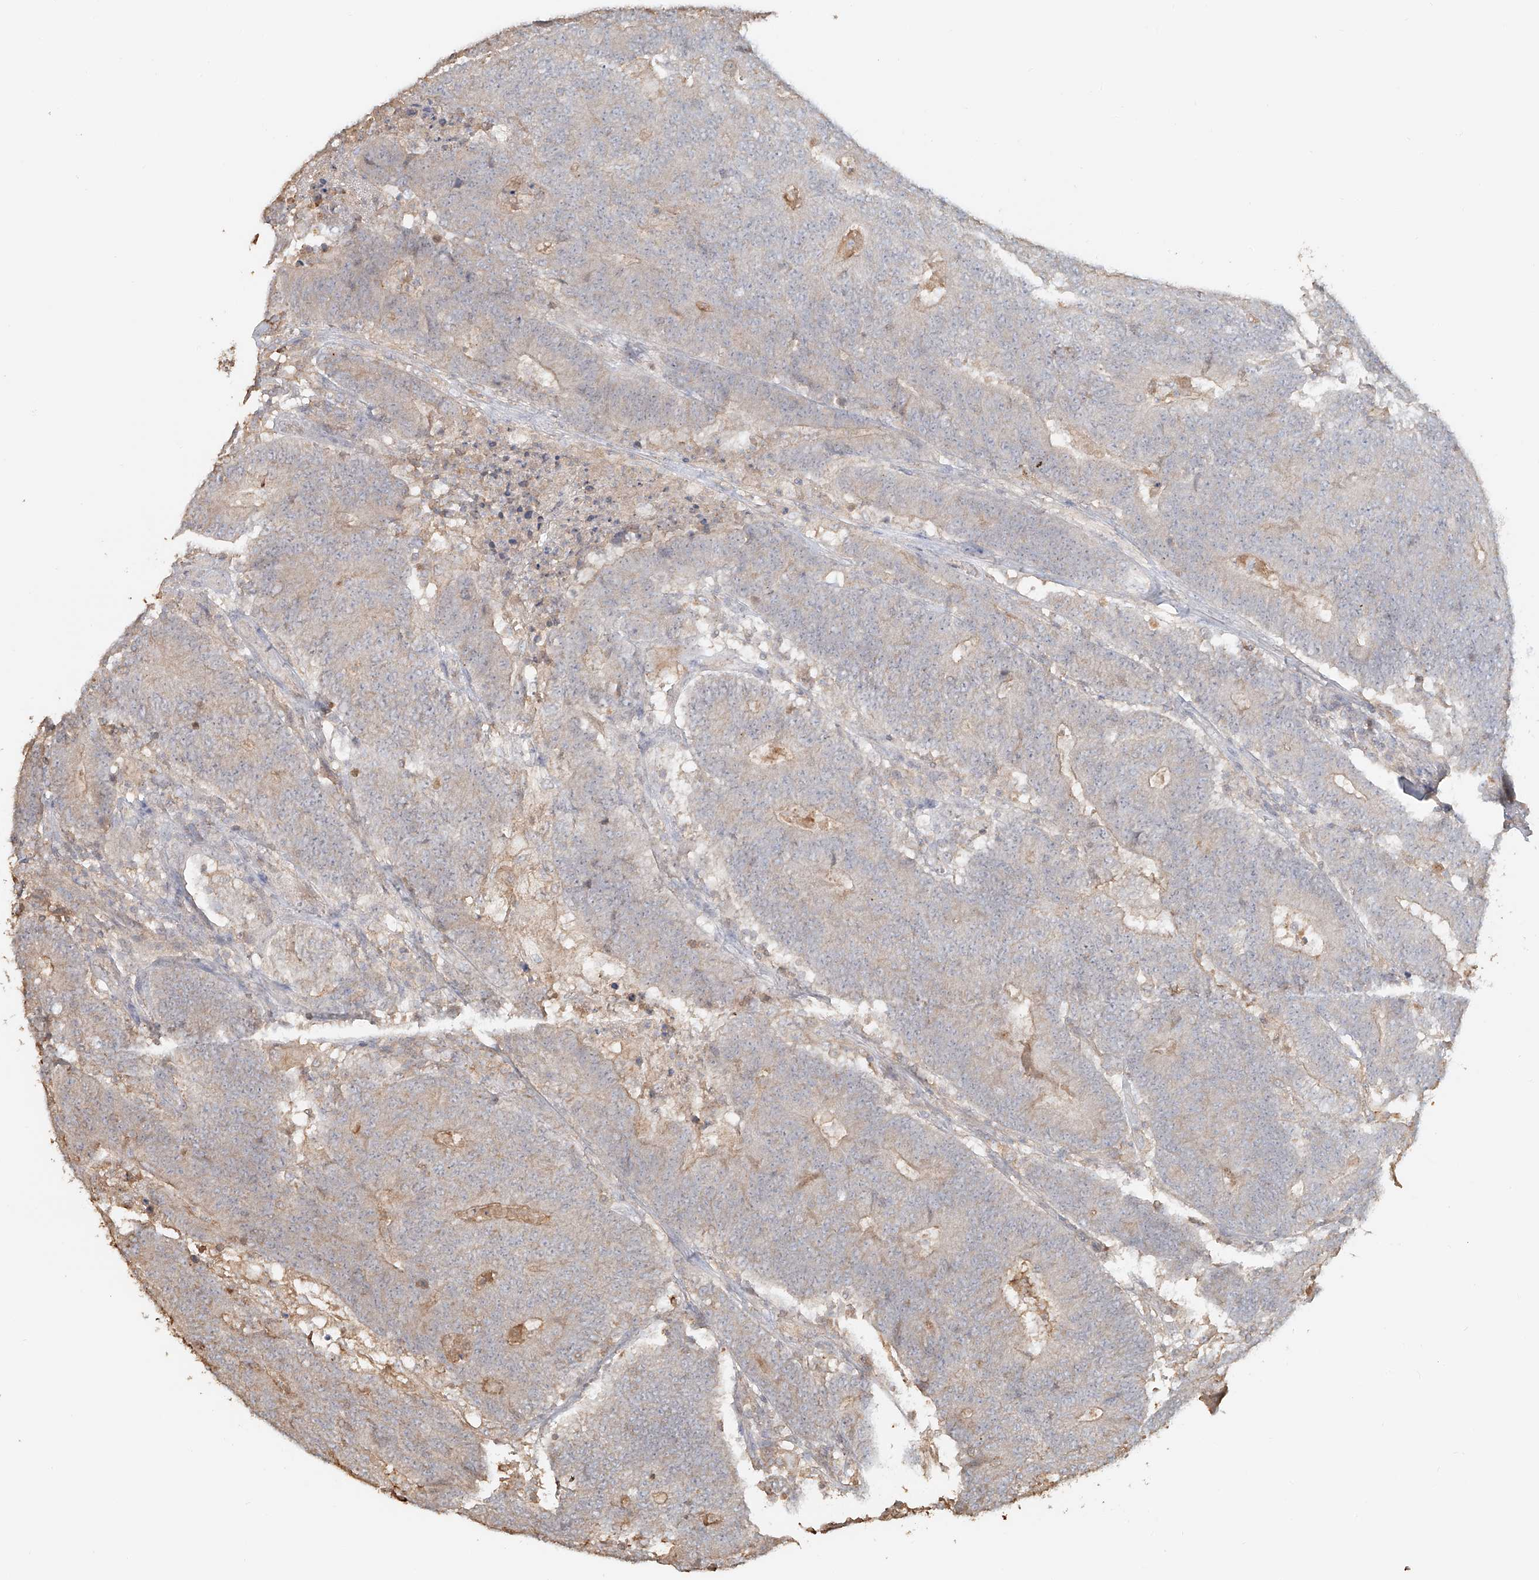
{"staining": {"intensity": "negative", "quantity": "none", "location": "none"}, "tissue": "colorectal cancer", "cell_type": "Tumor cells", "image_type": "cancer", "snomed": [{"axis": "morphology", "description": "Normal tissue, NOS"}, {"axis": "morphology", "description": "Adenocarcinoma, NOS"}, {"axis": "topography", "description": "Colon"}], "caption": "A high-resolution histopathology image shows immunohistochemistry (IHC) staining of adenocarcinoma (colorectal), which exhibits no significant positivity in tumor cells.", "gene": "NPHS1", "patient": {"sex": "female", "age": 75}}